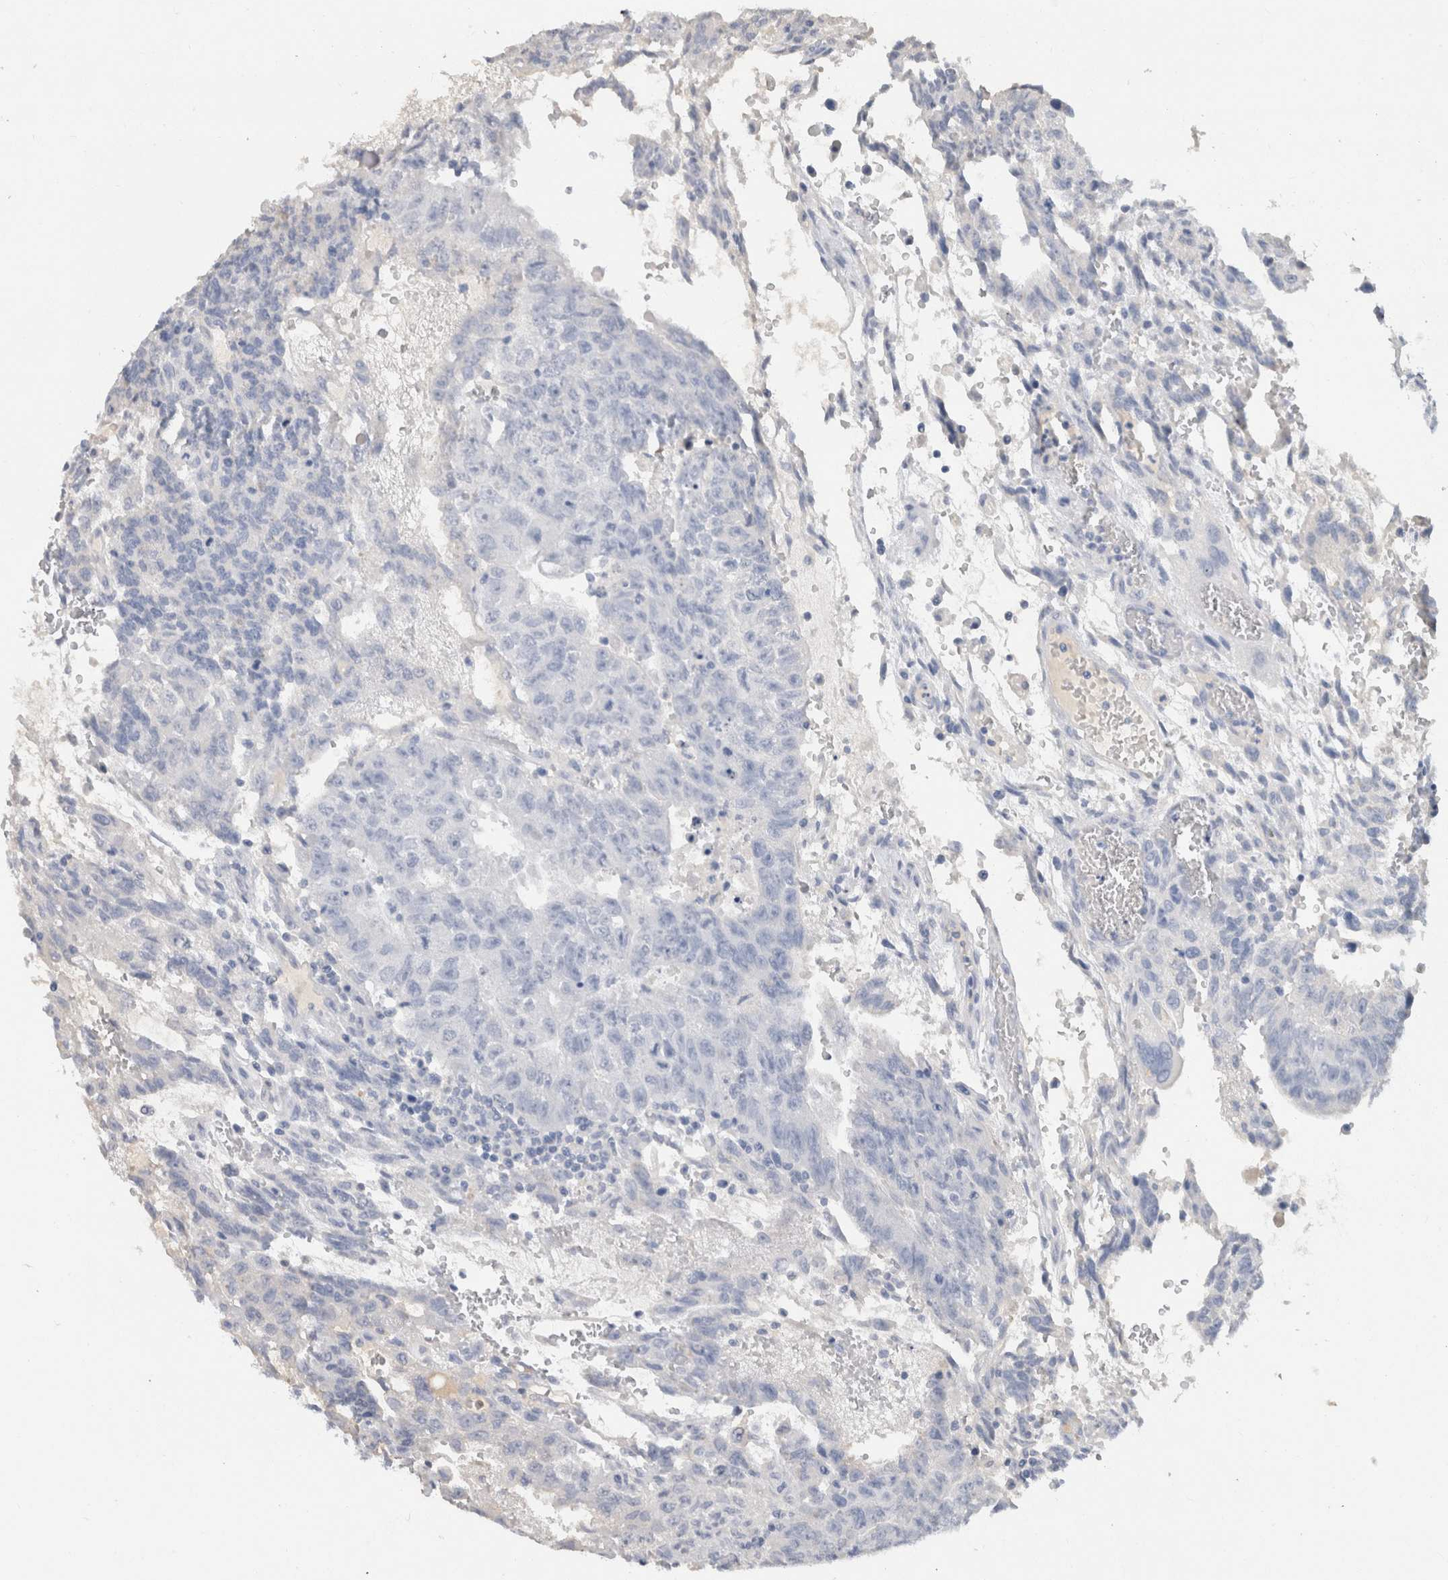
{"staining": {"intensity": "negative", "quantity": "none", "location": "none"}, "tissue": "testis cancer", "cell_type": "Tumor cells", "image_type": "cancer", "snomed": [{"axis": "morphology", "description": "Seminoma, NOS"}, {"axis": "morphology", "description": "Carcinoma, Embryonal, NOS"}, {"axis": "topography", "description": "Testis"}], "caption": "High power microscopy image of an immunohistochemistry (IHC) micrograph of testis cancer, revealing no significant staining in tumor cells.", "gene": "SCGB1A1", "patient": {"sex": "male", "age": 52}}